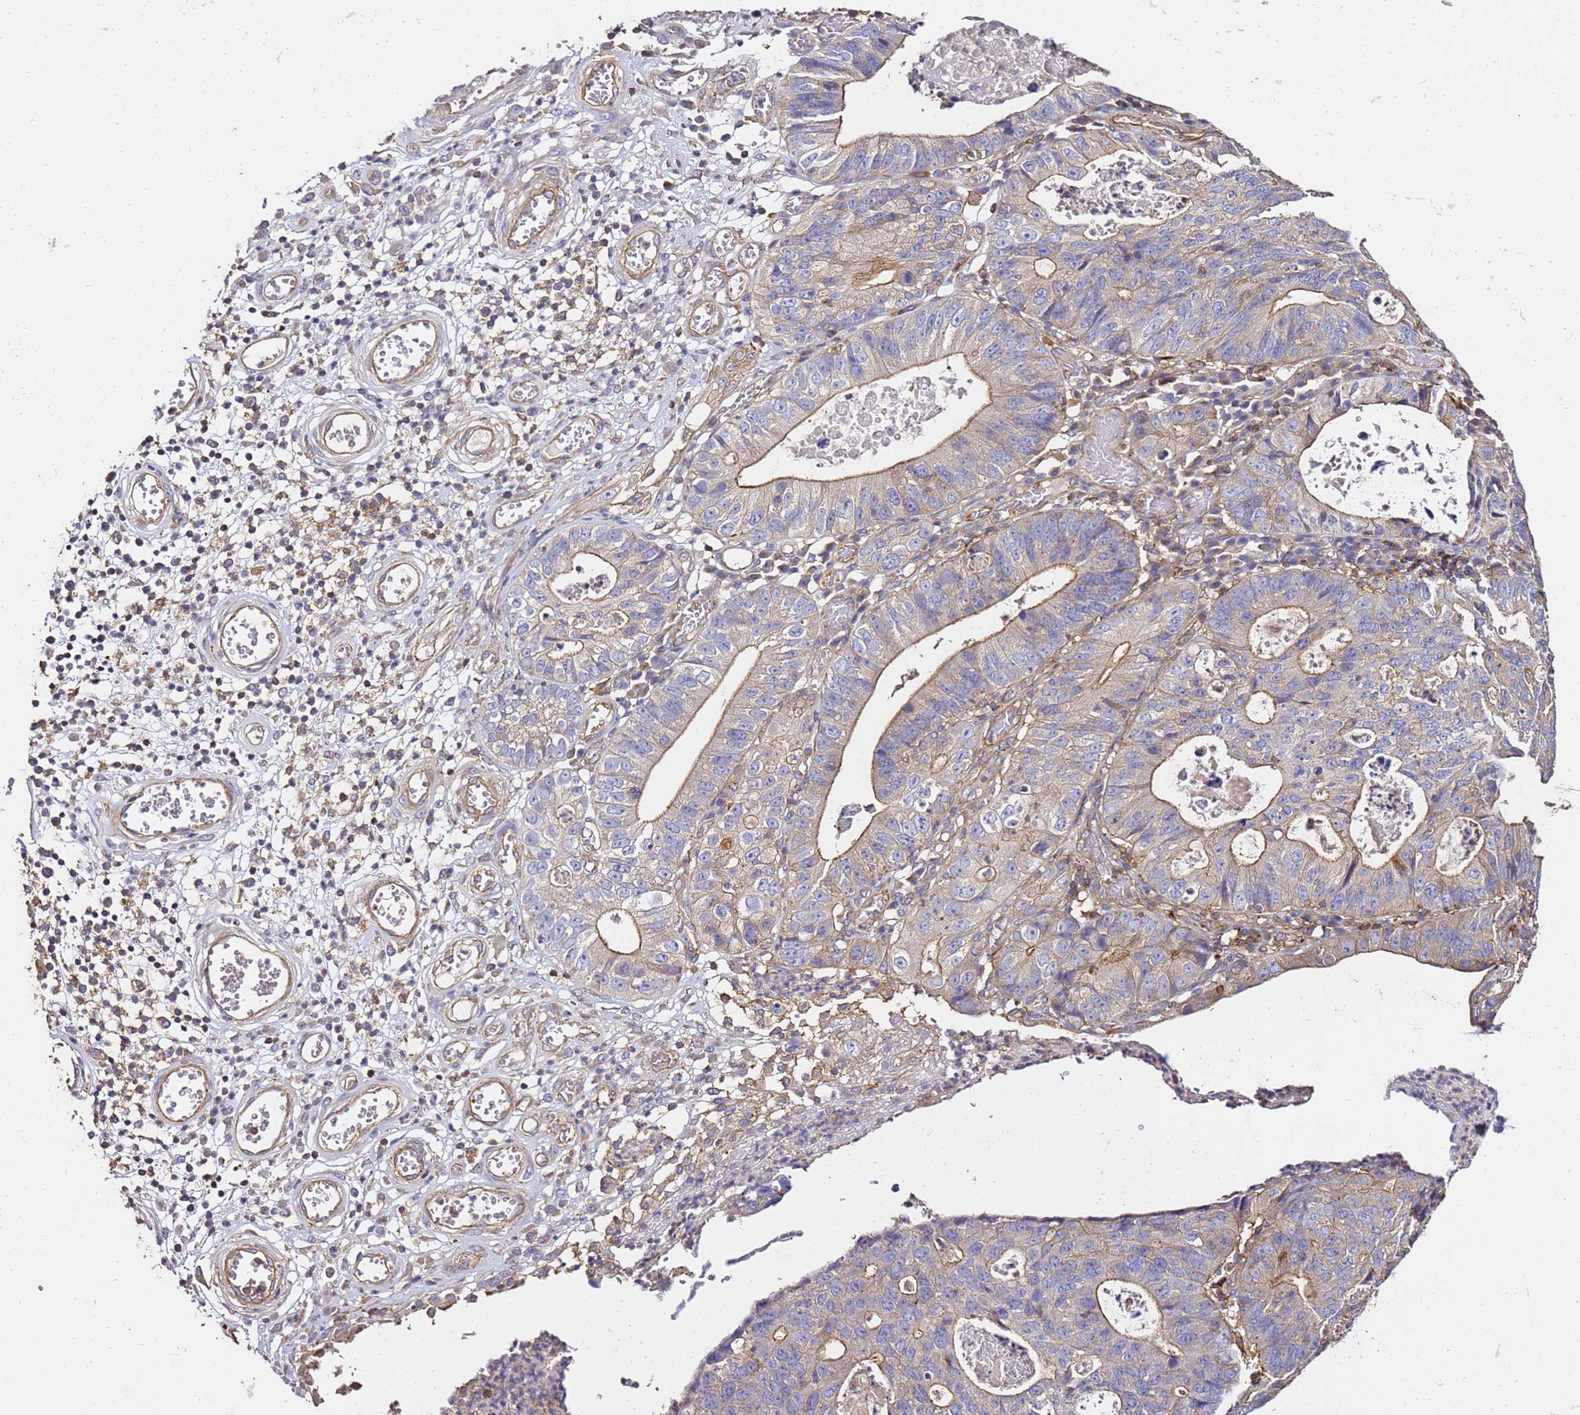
{"staining": {"intensity": "moderate", "quantity": "25%-75%", "location": "cytoplasmic/membranous"}, "tissue": "stomach cancer", "cell_type": "Tumor cells", "image_type": "cancer", "snomed": [{"axis": "morphology", "description": "Adenocarcinoma, NOS"}, {"axis": "topography", "description": "Stomach"}], "caption": "Stomach cancer was stained to show a protein in brown. There is medium levels of moderate cytoplasmic/membranous positivity in approximately 25%-75% of tumor cells.", "gene": "ZFP36L2", "patient": {"sex": "male", "age": 59}}